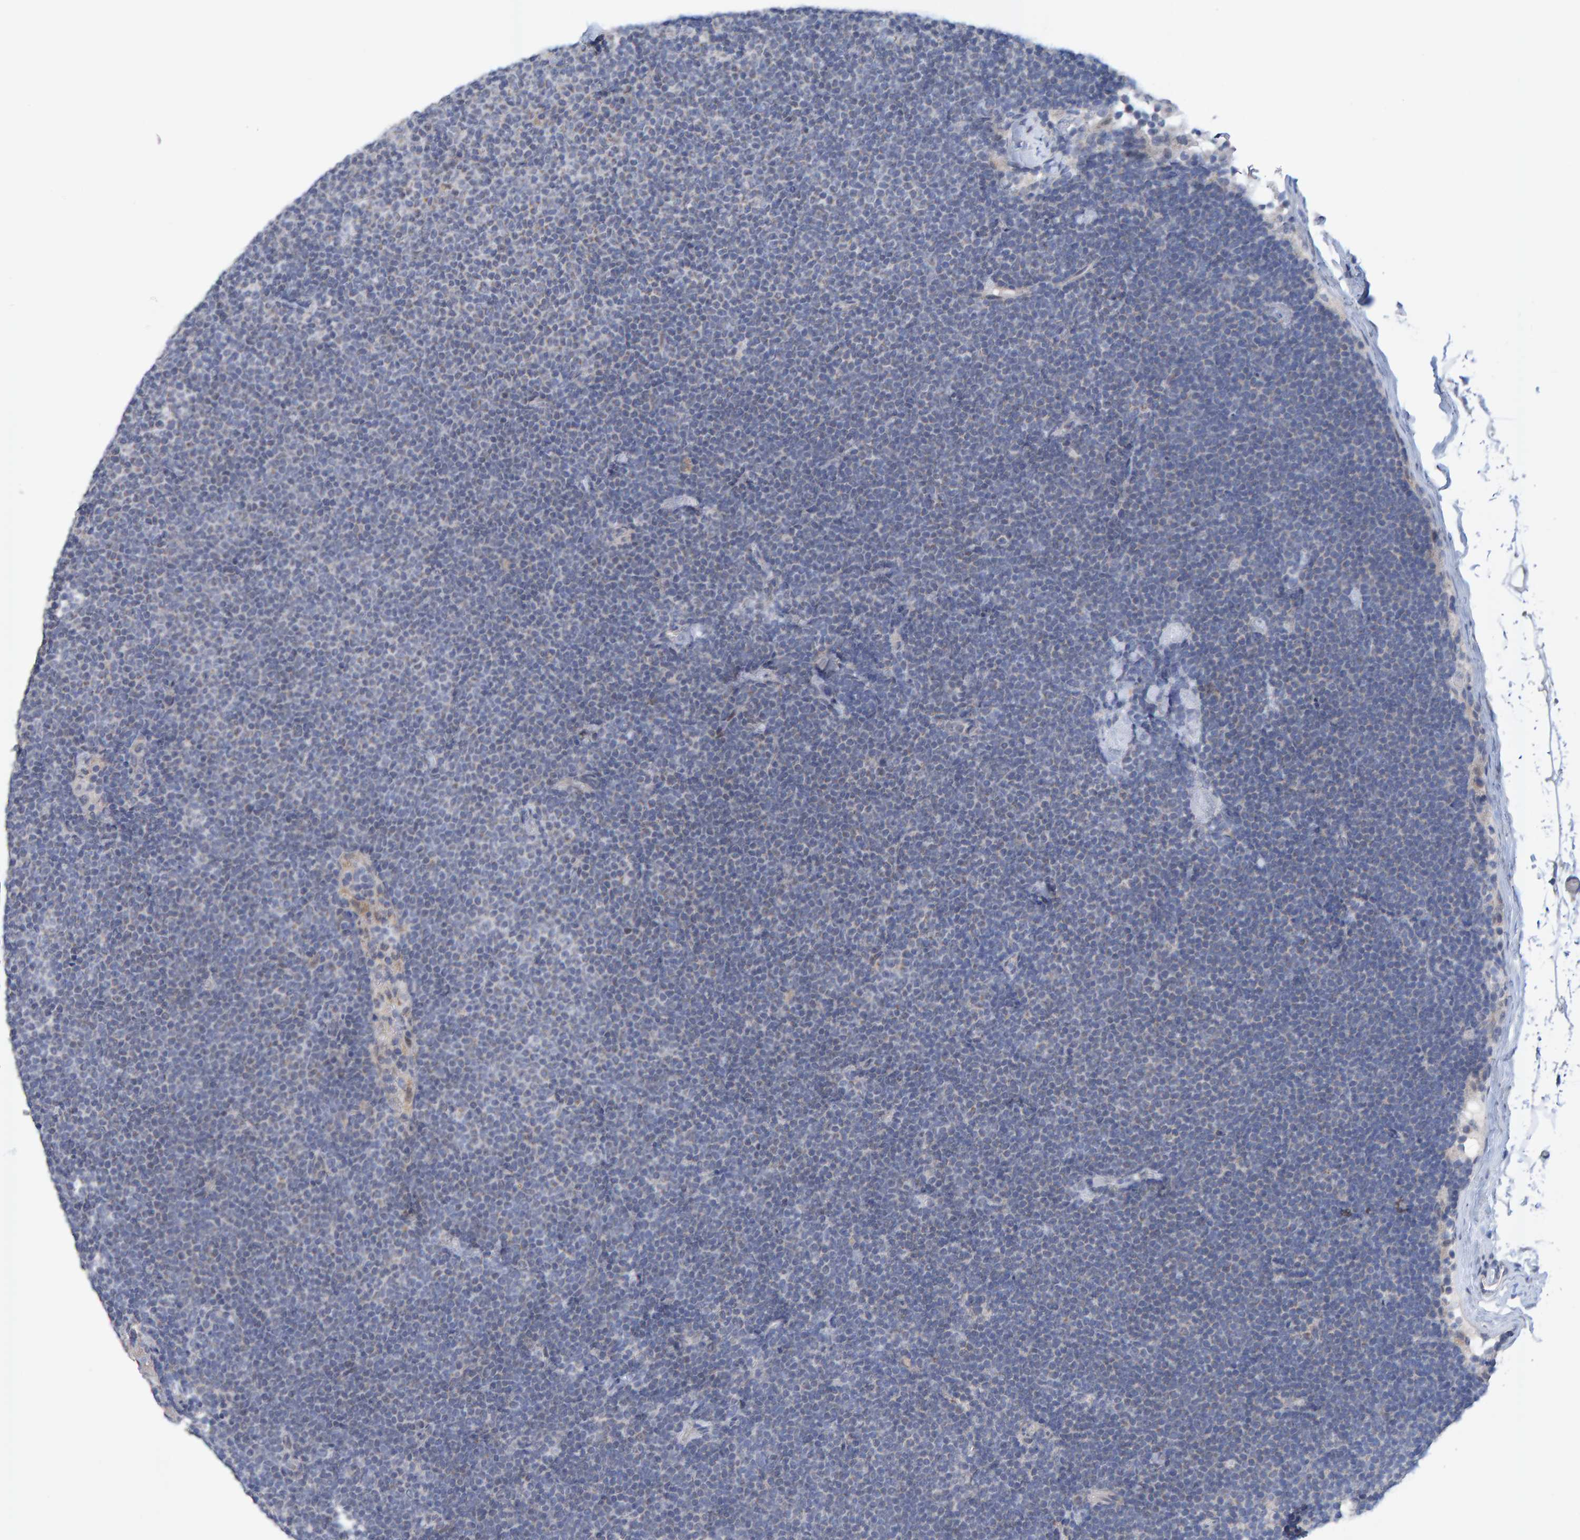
{"staining": {"intensity": "negative", "quantity": "none", "location": "none"}, "tissue": "lymphoma", "cell_type": "Tumor cells", "image_type": "cancer", "snomed": [{"axis": "morphology", "description": "Malignant lymphoma, non-Hodgkin's type, Low grade"}, {"axis": "topography", "description": "Lymph node"}], "caption": "Immunohistochemistry of malignant lymphoma, non-Hodgkin's type (low-grade) exhibits no positivity in tumor cells.", "gene": "USP43", "patient": {"sex": "female", "age": 53}}